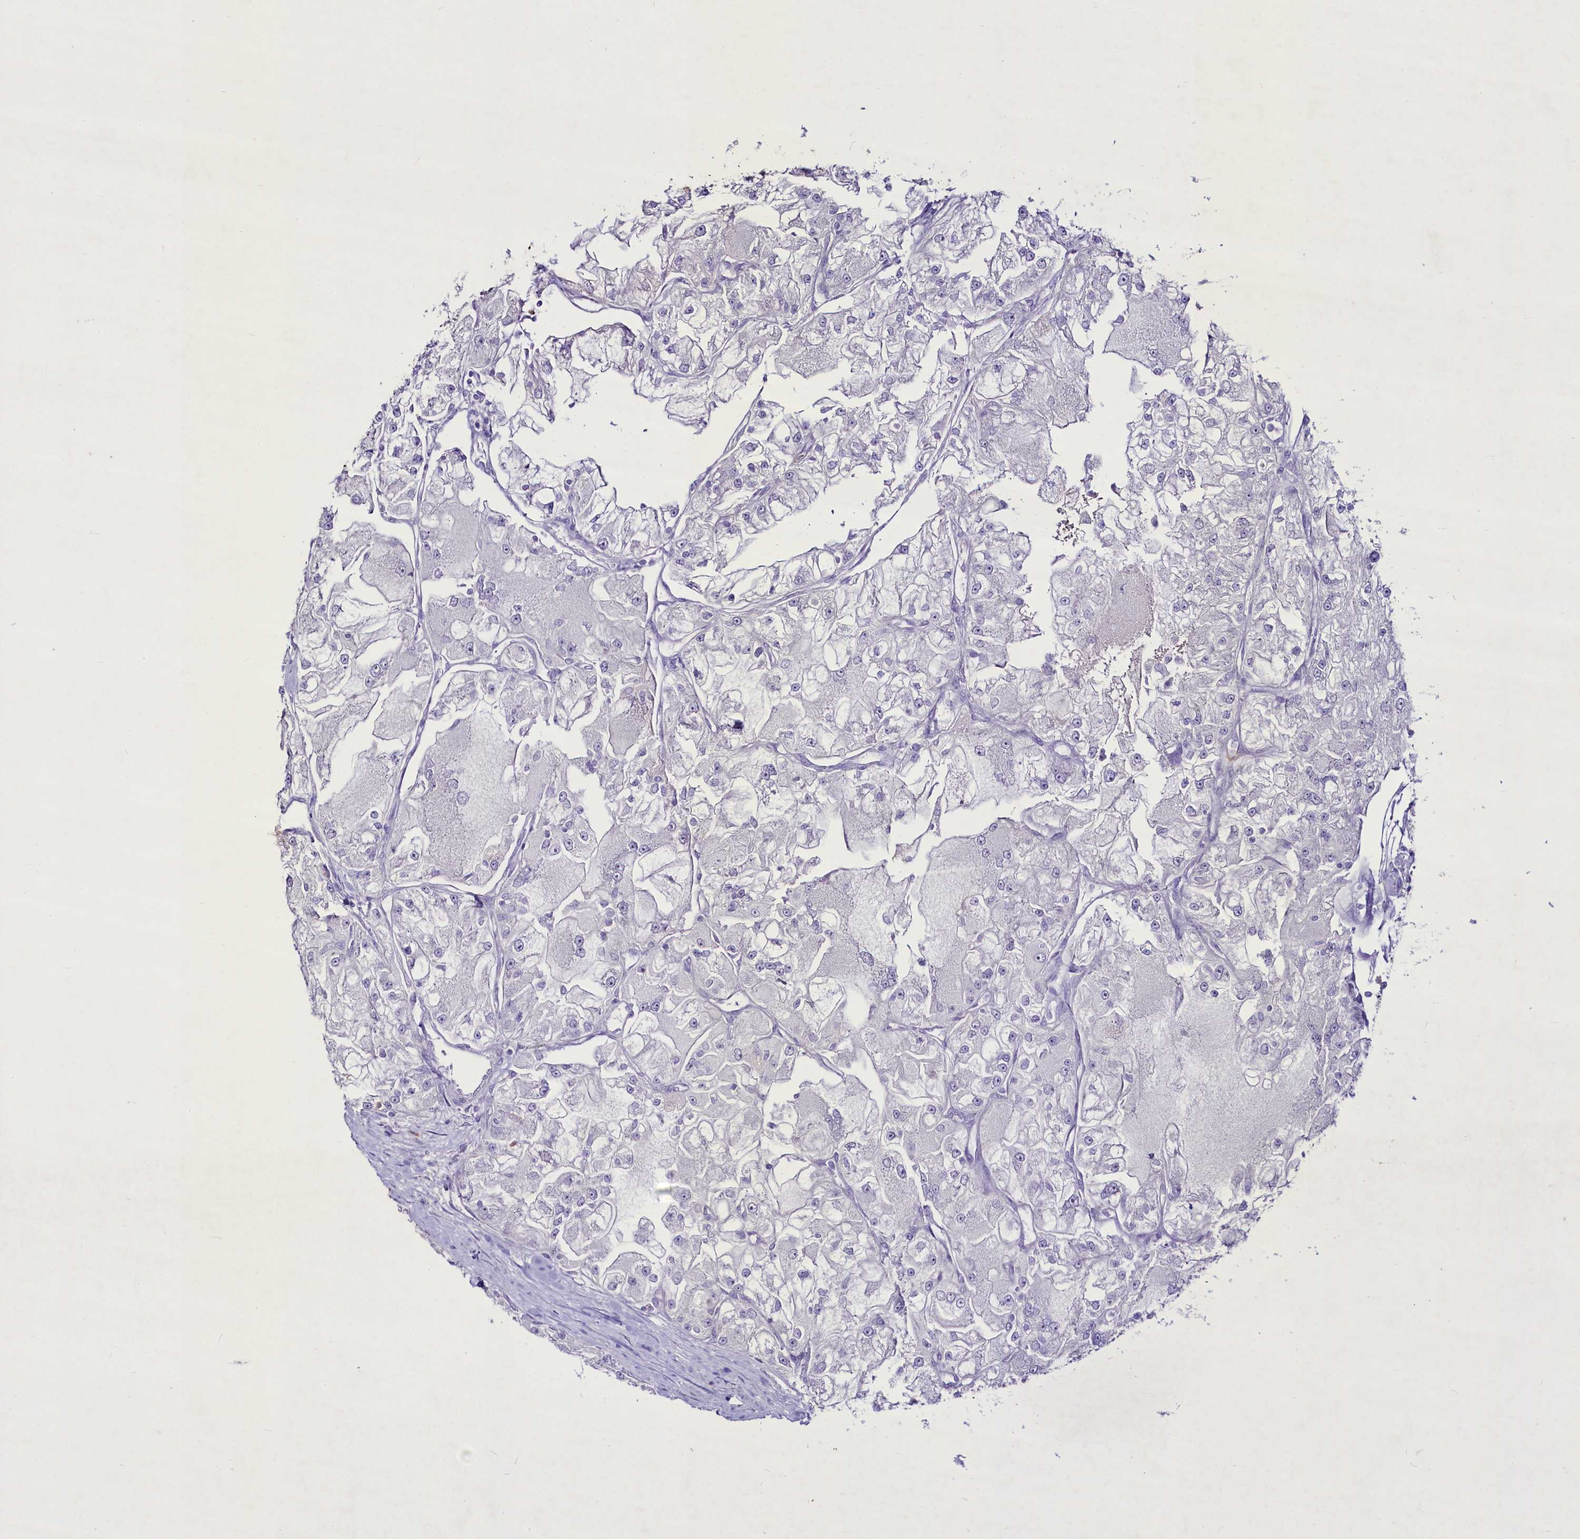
{"staining": {"intensity": "negative", "quantity": "none", "location": "none"}, "tissue": "renal cancer", "cell_type": "Tumor cells", "image_type": "cancer", "snomed": [{"axis": "morphology", "description": "Adenocarcinoma, NOS"}, {"axis": "topography", "description": "Kidney"}], "caption": "This photomicrograph is of adenocarcinoma (renal) stained with immunohistochemistry (IHC) to label a protein in brown with the nuclei are counter-stained blue. There is no positivity in tumor cells.", "gene": "FAM209B", "patient": {"sex": "female", "age": 72}}